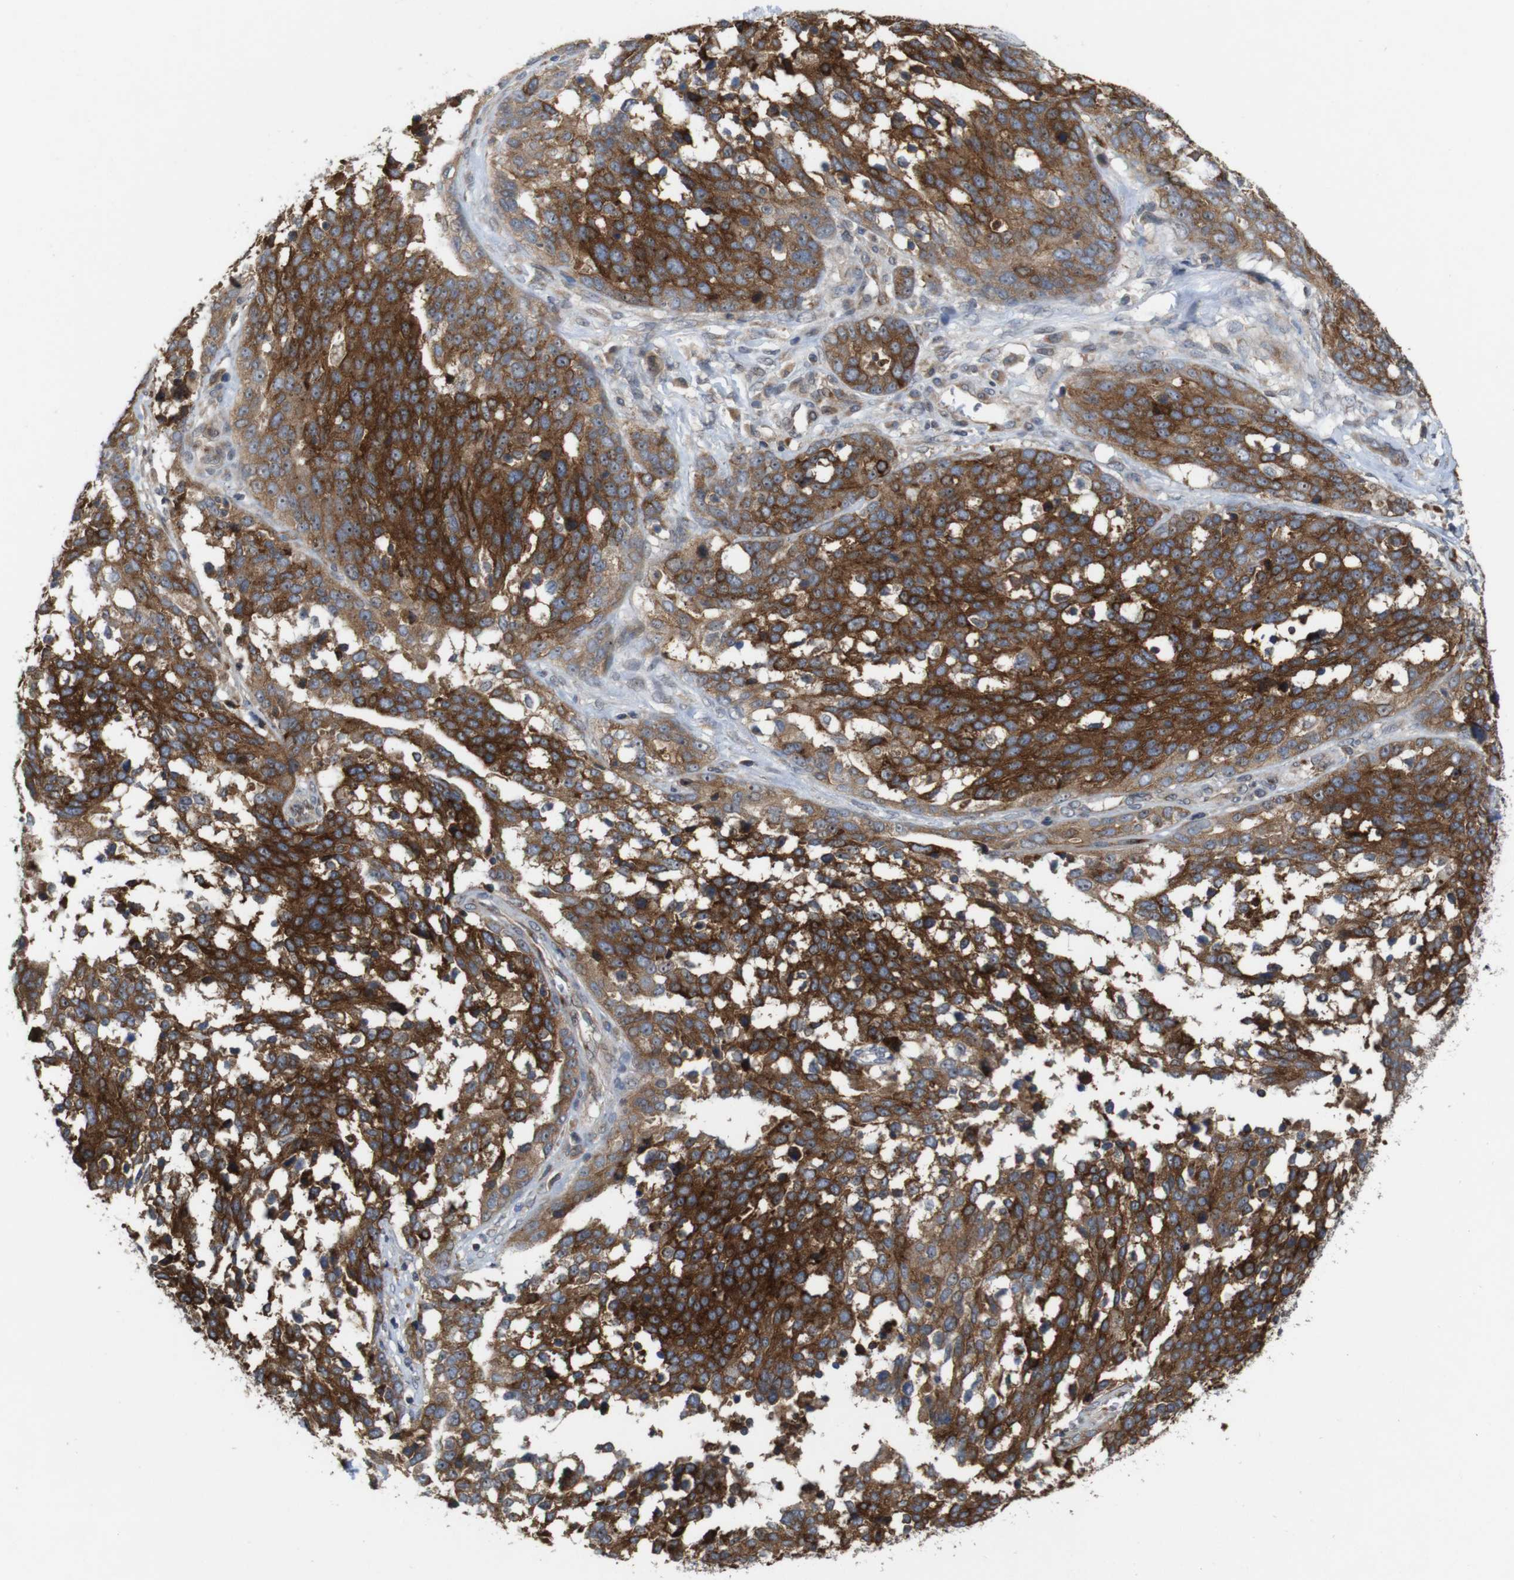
{"staining": {"intensity": "moderate", "quantity": ">75%", "location": "cytoplasmic/membranous"}, "tissue": "ovarian cancer", "cell_type": "Tumor cells", "image_type": "cancer", "snomed": [{"axis": "morphology", "description": "Cystadenocarcinoma, serous, NOS"}, {"axis": "topography", "description": "Ovary"}], "caption": "This photomicrograph displays immunohistochemistry staining of ovarian cancer (serous cystadenocarcinoma), with medium moderate cytoplasmic/membranous expression in about >75% of tumor cells.", "gene": "EFCAB14", "patient": {"sex": "female", "age": 44}}